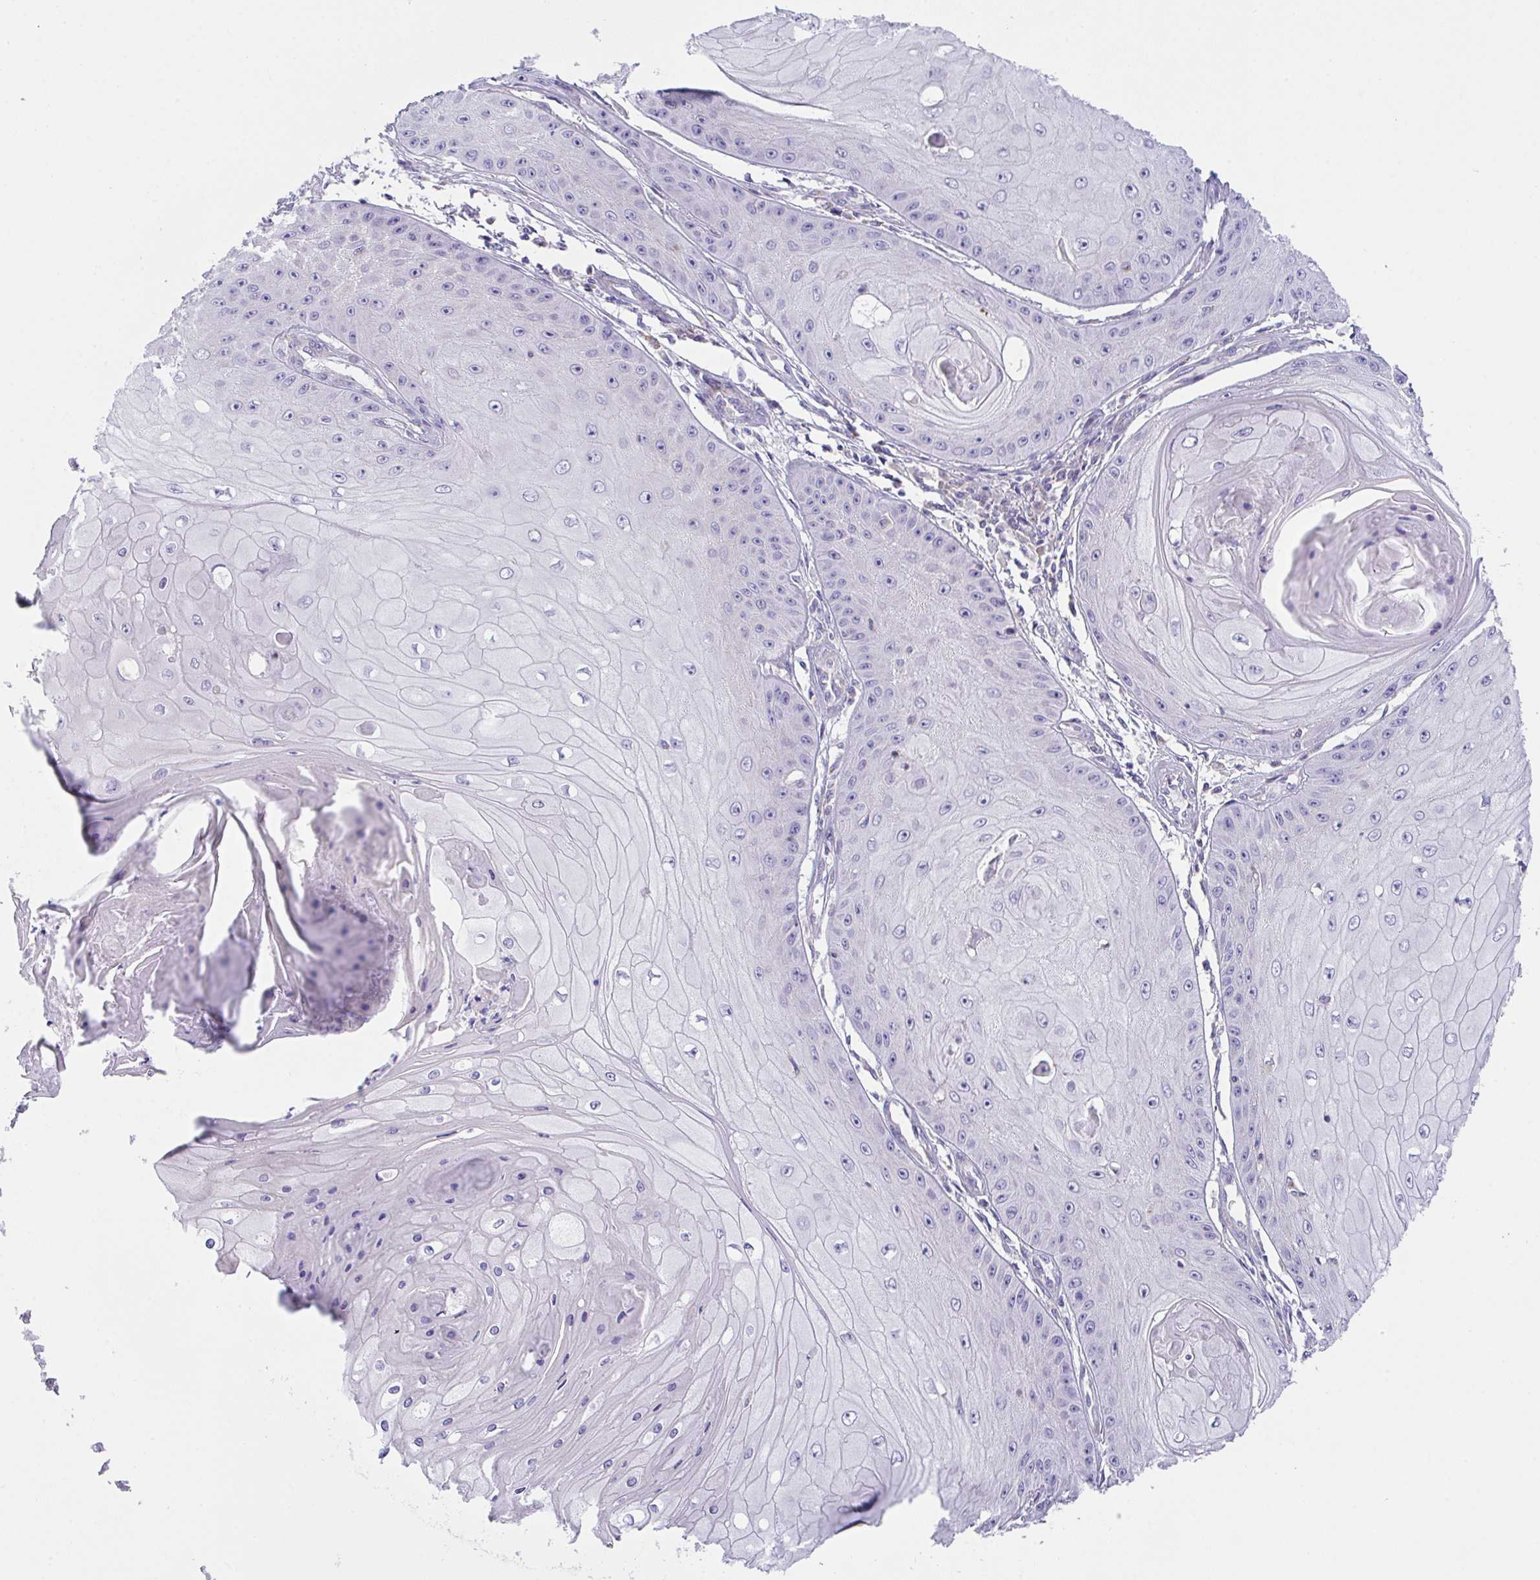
{"staining": {"intensity": "negative", "quantity": "none", "location": "none"}, "tissue": "skin cancer", "cell_type": "Tumor cells", "image_type": "cancer", "snomed": [{"axis": "morphology", "description": "Squamous cell carcinoma, NOS"}, {"axis": "topography", "description": "Skin"}], "caption": "Immunohistochemistry (IHC) micrograph of neoplastic tissue: human skin squamous cell carcinoma stained with DAB demonstrates no significant protein expression in tumor cells.", "gene": "MIA3", "patient": {"sex": "male", "age": 70}}